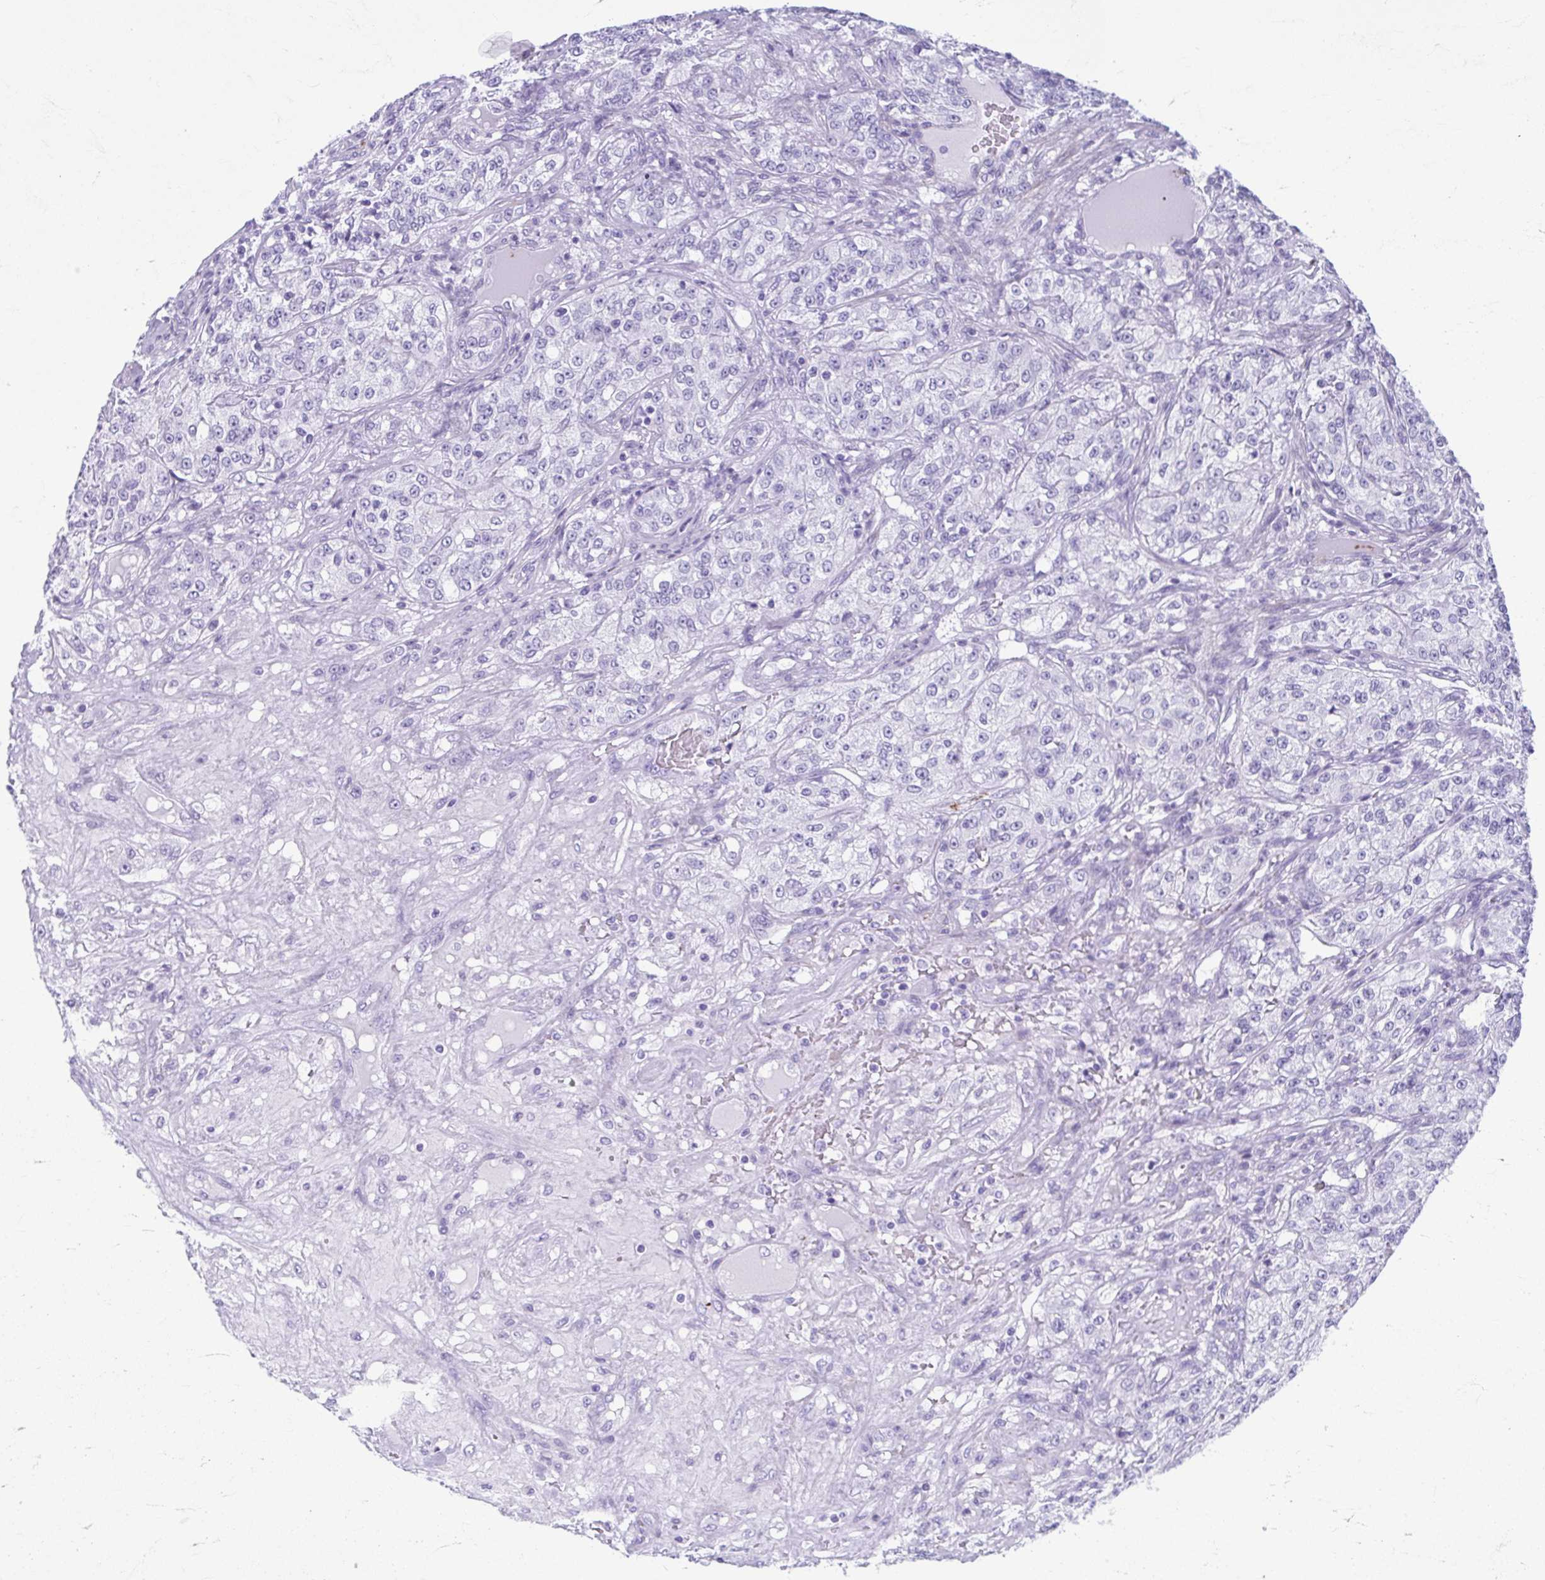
{"staining": {"intensity": "negative", "quantity": "none", "location": "none"}, "tissue": "renal cancer", "cell_type": "Tumor cells", "image_type": "cancer", "snomed": [{"axis": "morphology", "description": "Adenocarcinoma, NOS"}, {"axis": "topography", "description": "Kidney"}], "caption": "An immunohistochemistry (IHC) photomicrograph of renal cancer is shown. There is no staining in tumor cells of renal cancer.", "gene": "TCEAL3", "patient": {"sex": "female", "age": 63}}